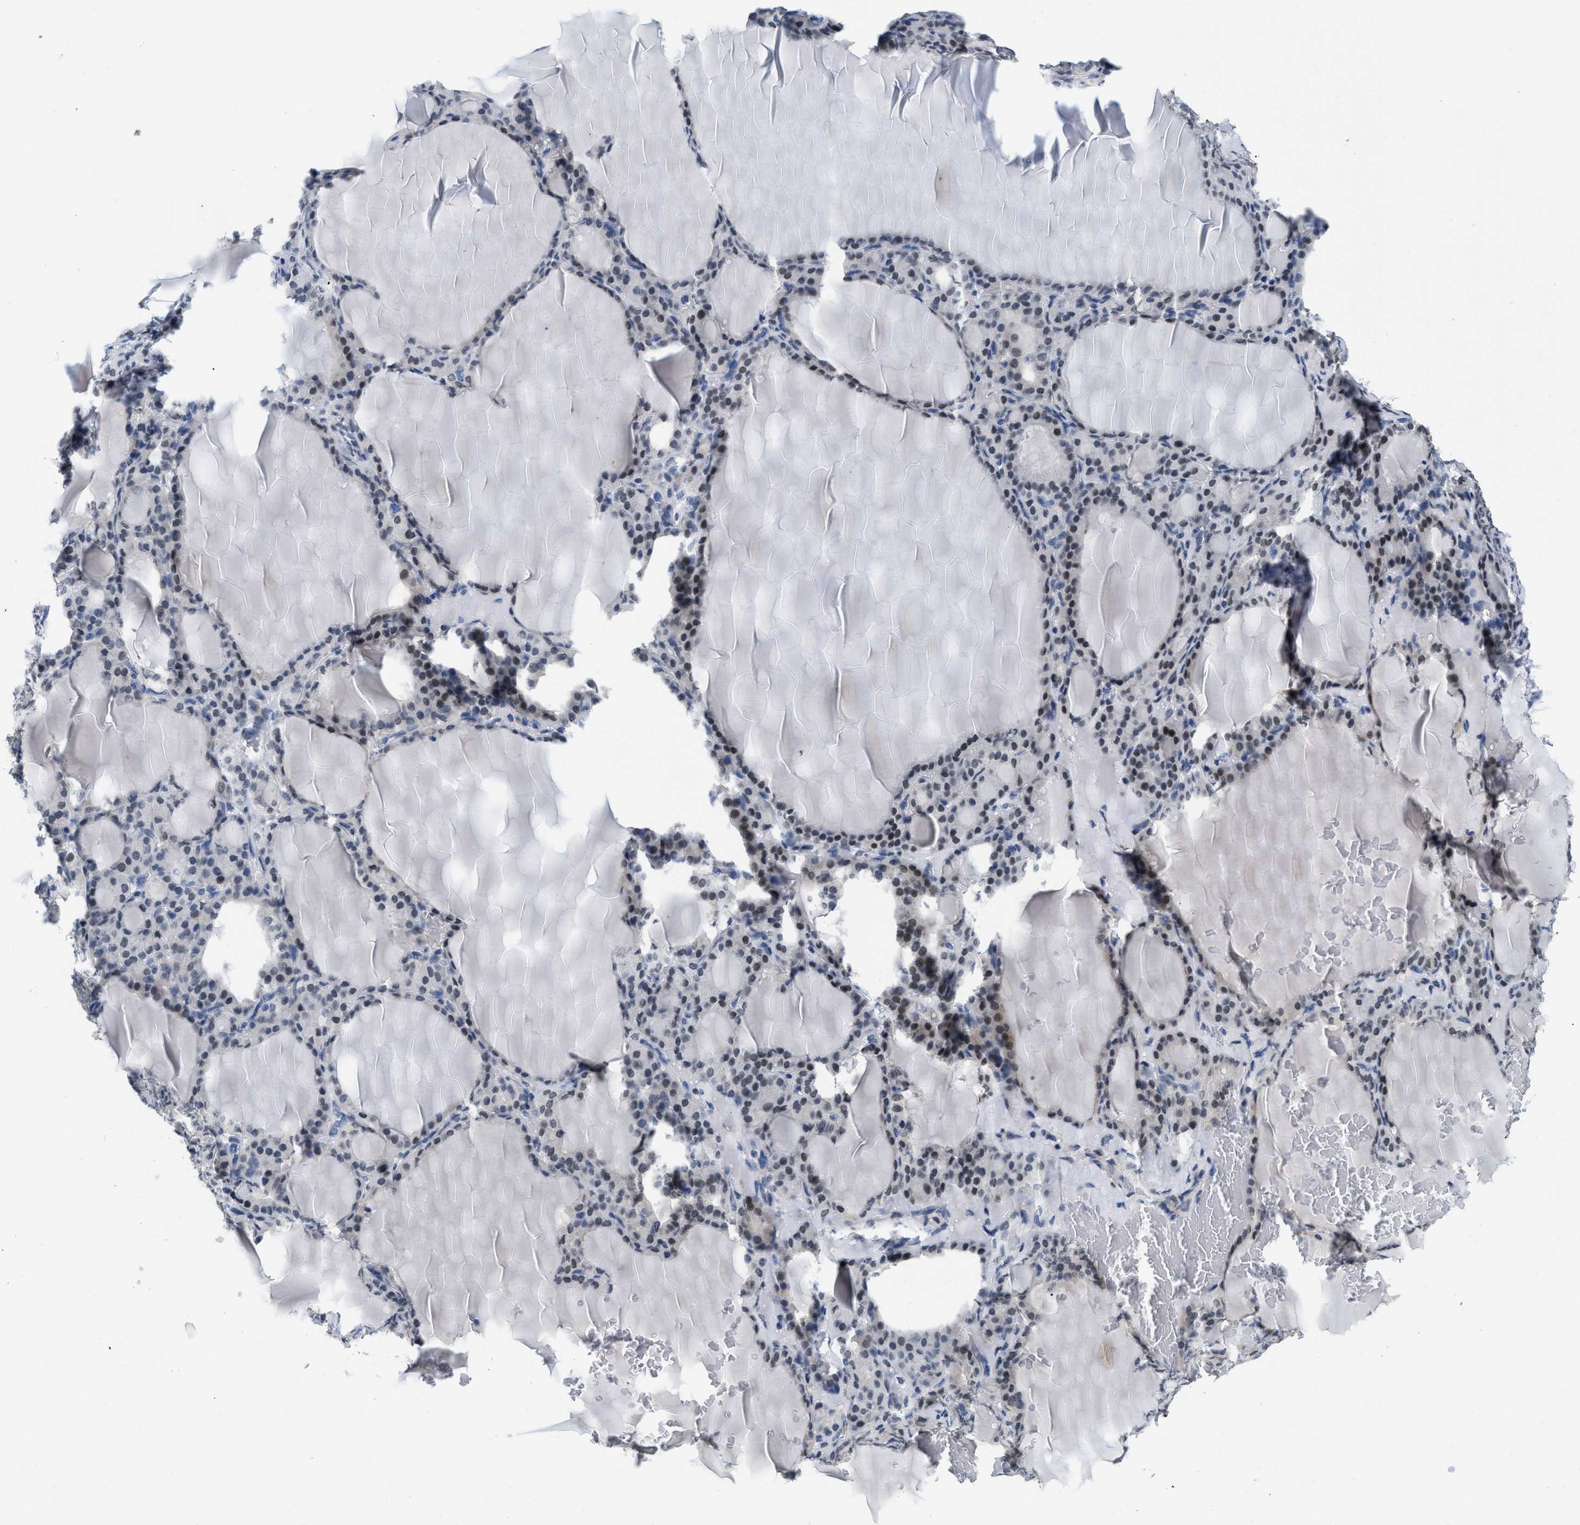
{"staining": {"intensity": "strong", "quantity": ">75%", "location": "nuclear"}, "tissue": "thyroid gland", "cell_type": "Glandular cells", "image_type": "normal", "snomed": [{"axis": "morphology", "description": "Normal tissue, NOS"}, {"axis": "topography", "description": "Thyroid gland"}], "caption": "This photomicrograph demonstrates immunohistochemistry (IHC) staining of unremarkable thyroid gland, with high strong nuclear staining in about >75% of glandular cells.", "gene": "NFIX", "patient": {"sex": "female", "age": 28}}